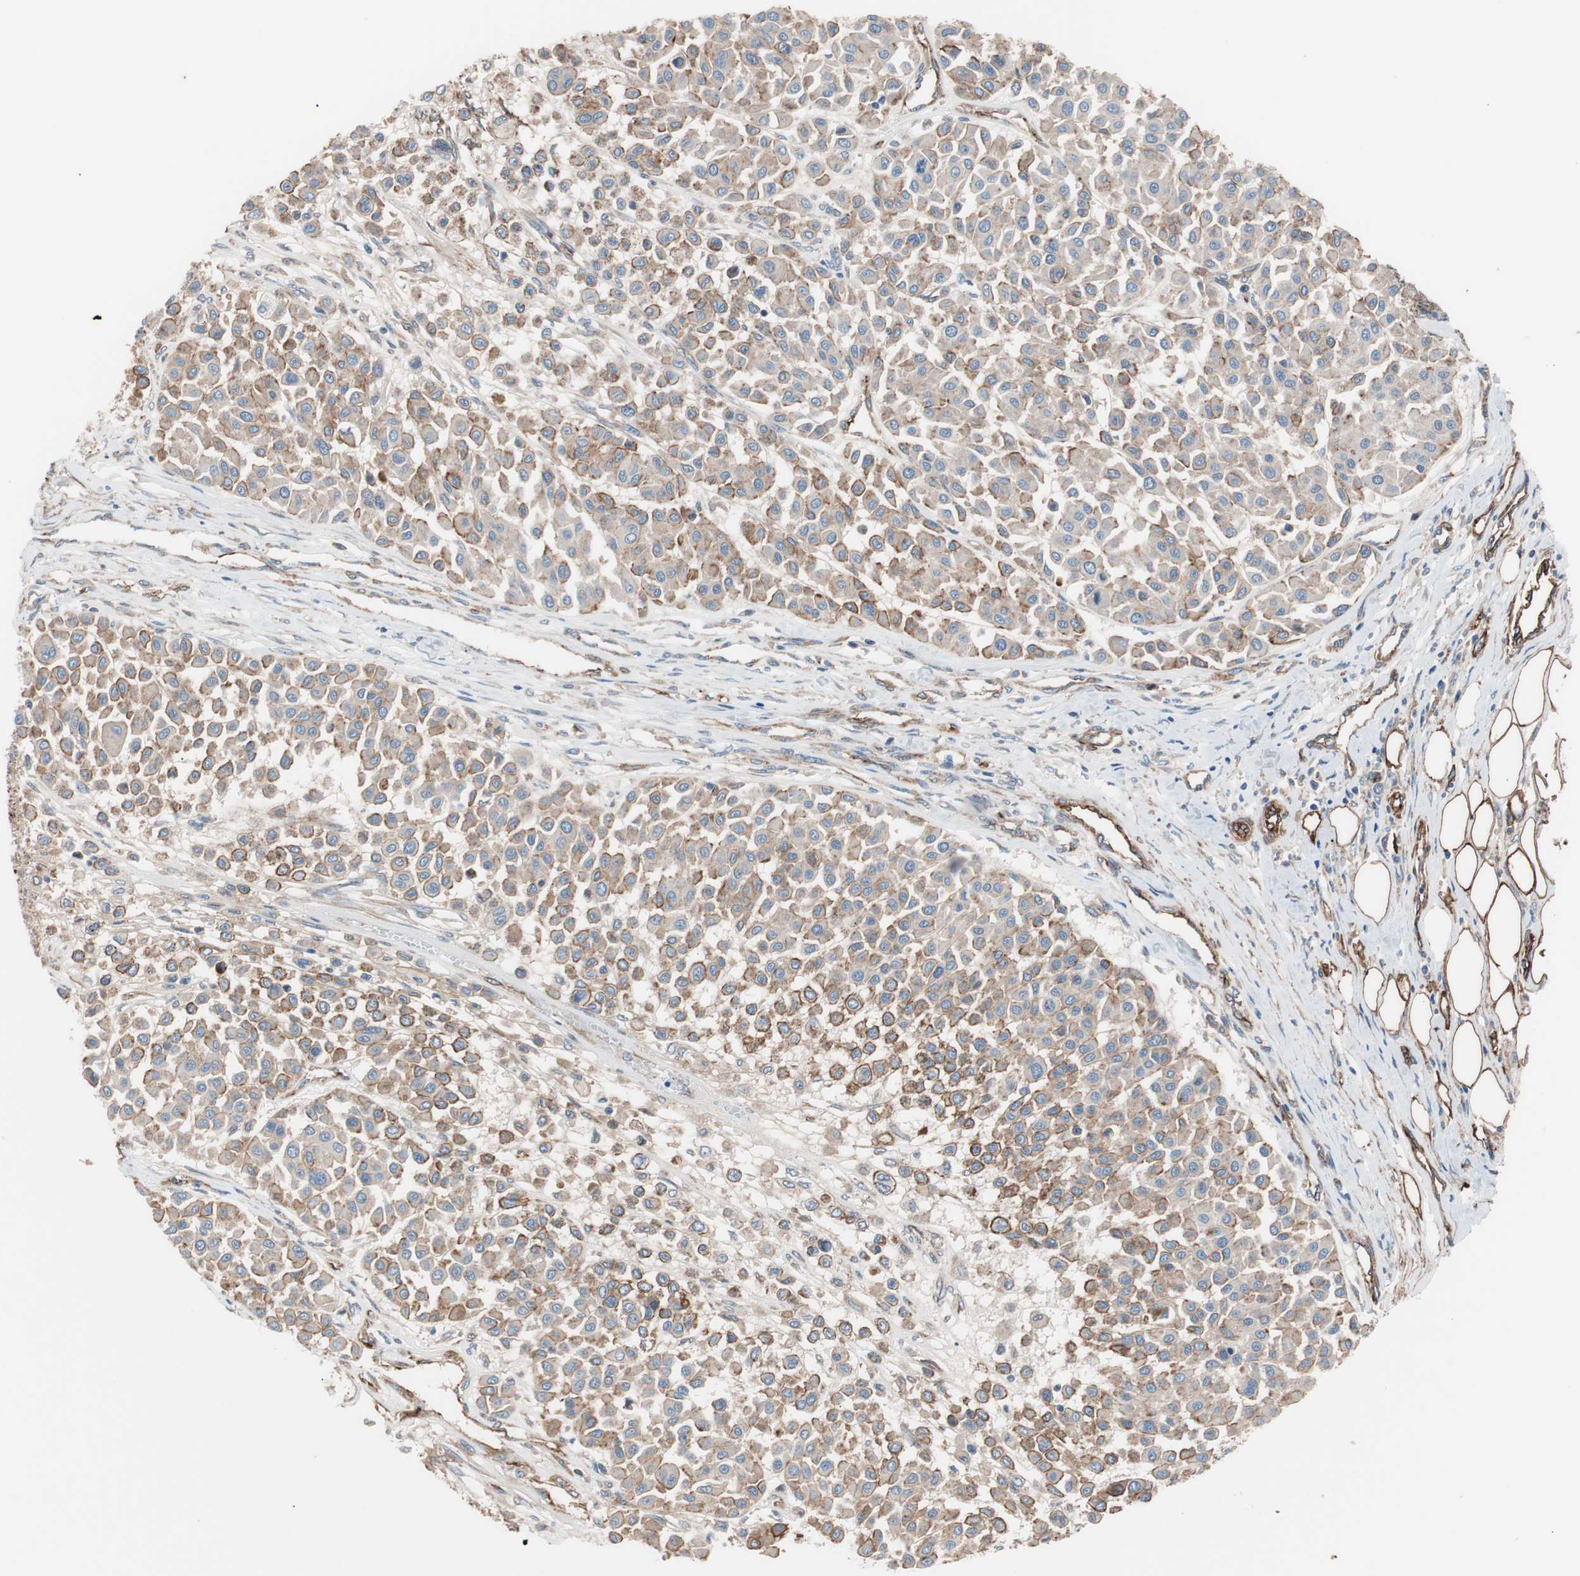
{"staining": {"intensity": "weak", "quantity": "<25%", "location": "cytoplasmic/membranous"}, "tissue": "melanoma", "cell_type": "Tumor cells", "image_type": "cancer", "snomed": [{"axis": "morphology", "description": "Malignant melanoma, Metastatic site"}, {"axis": "topography", "description": "Soft tissue"}], "caption": "Tumor cells show no significant positivity in melanoma.", "gene": "SPINT1", "patient": {"sex": "male", "age": 41}}